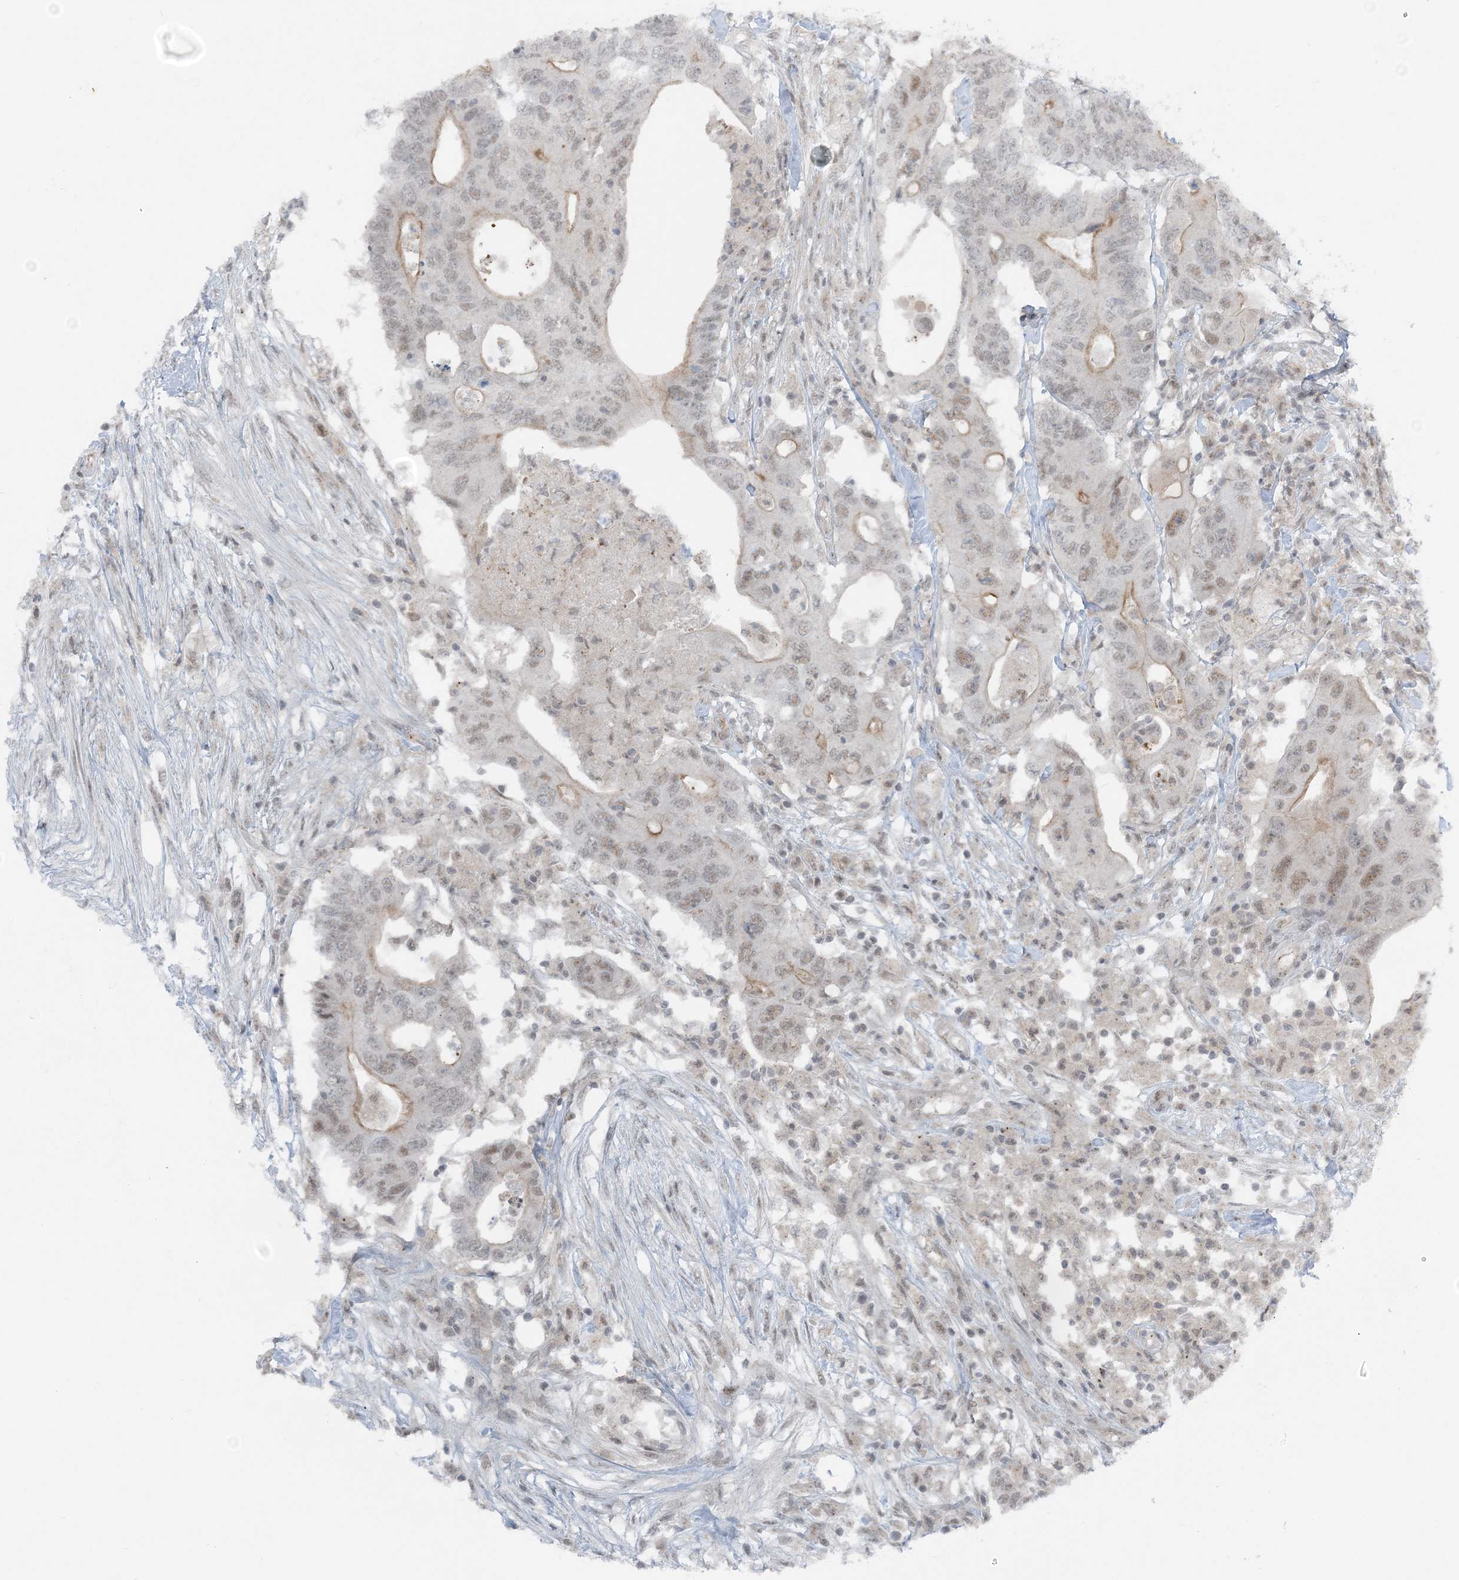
{"staining": {"intensity": "moderate", "quantity": "<25%", "location": "cytoplasmic/membranous,nuclear"}, "tissue": "colorectal cancer", "cell_type": "Tumor cells", "image_type": "cancer", "snomed": [{"axis": "morphology", "description": "Adenocarcinoma, NOS"}, {"axis": "topography", "description": "Colon"}], "caption": "The micrograph exhibits a brown stain indicating the presence of a protein in the cytoplasmic/membranous and nuclear of tumor cells in colorectal cancer (adenocarcinoma).", "gene": "ATP11A", "patient": {"sex": "male", "age": 71}}